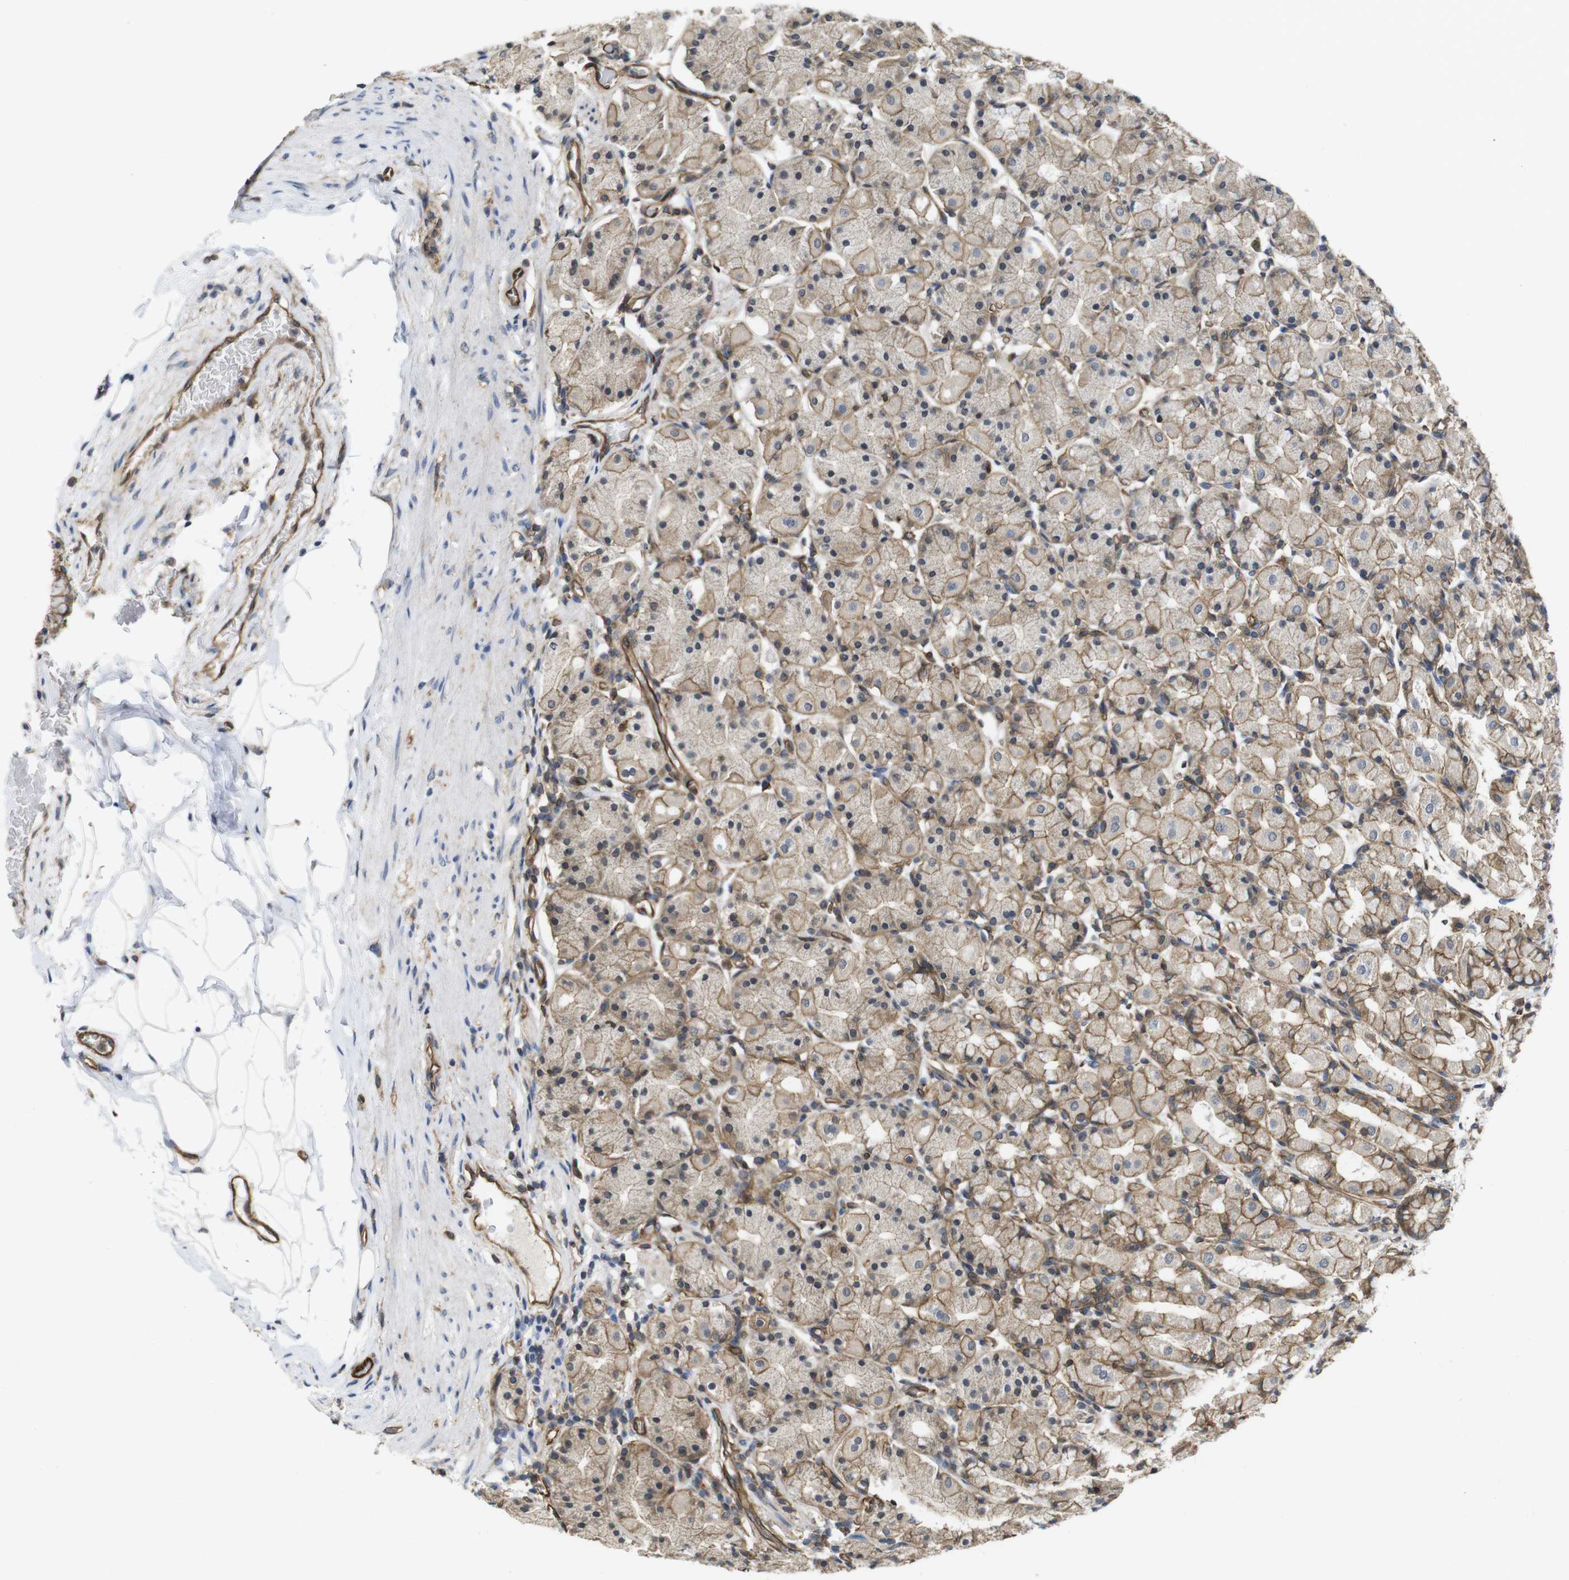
{"staining": {"intensity": "moderate", "quantity": ">75%", "location": "cytoplasmic/membranous"}, "tissue": "stomach", "cell_type": "Glandular cells", "image_type": "normal", "snomed": [{"axis": "morphology", "description": "Normal tissue, NOS"}, {"axis": "topography", "description": "Stomach, upper"}], "caption": "Normal stomach demonstrates moderate cytoplasmic/membranous expression in approximately >75% of glandular cells, visualized by immunohistochemistry.", "gene": "ZDHHC5", "patient": {"sex": "male", "age": 68}}